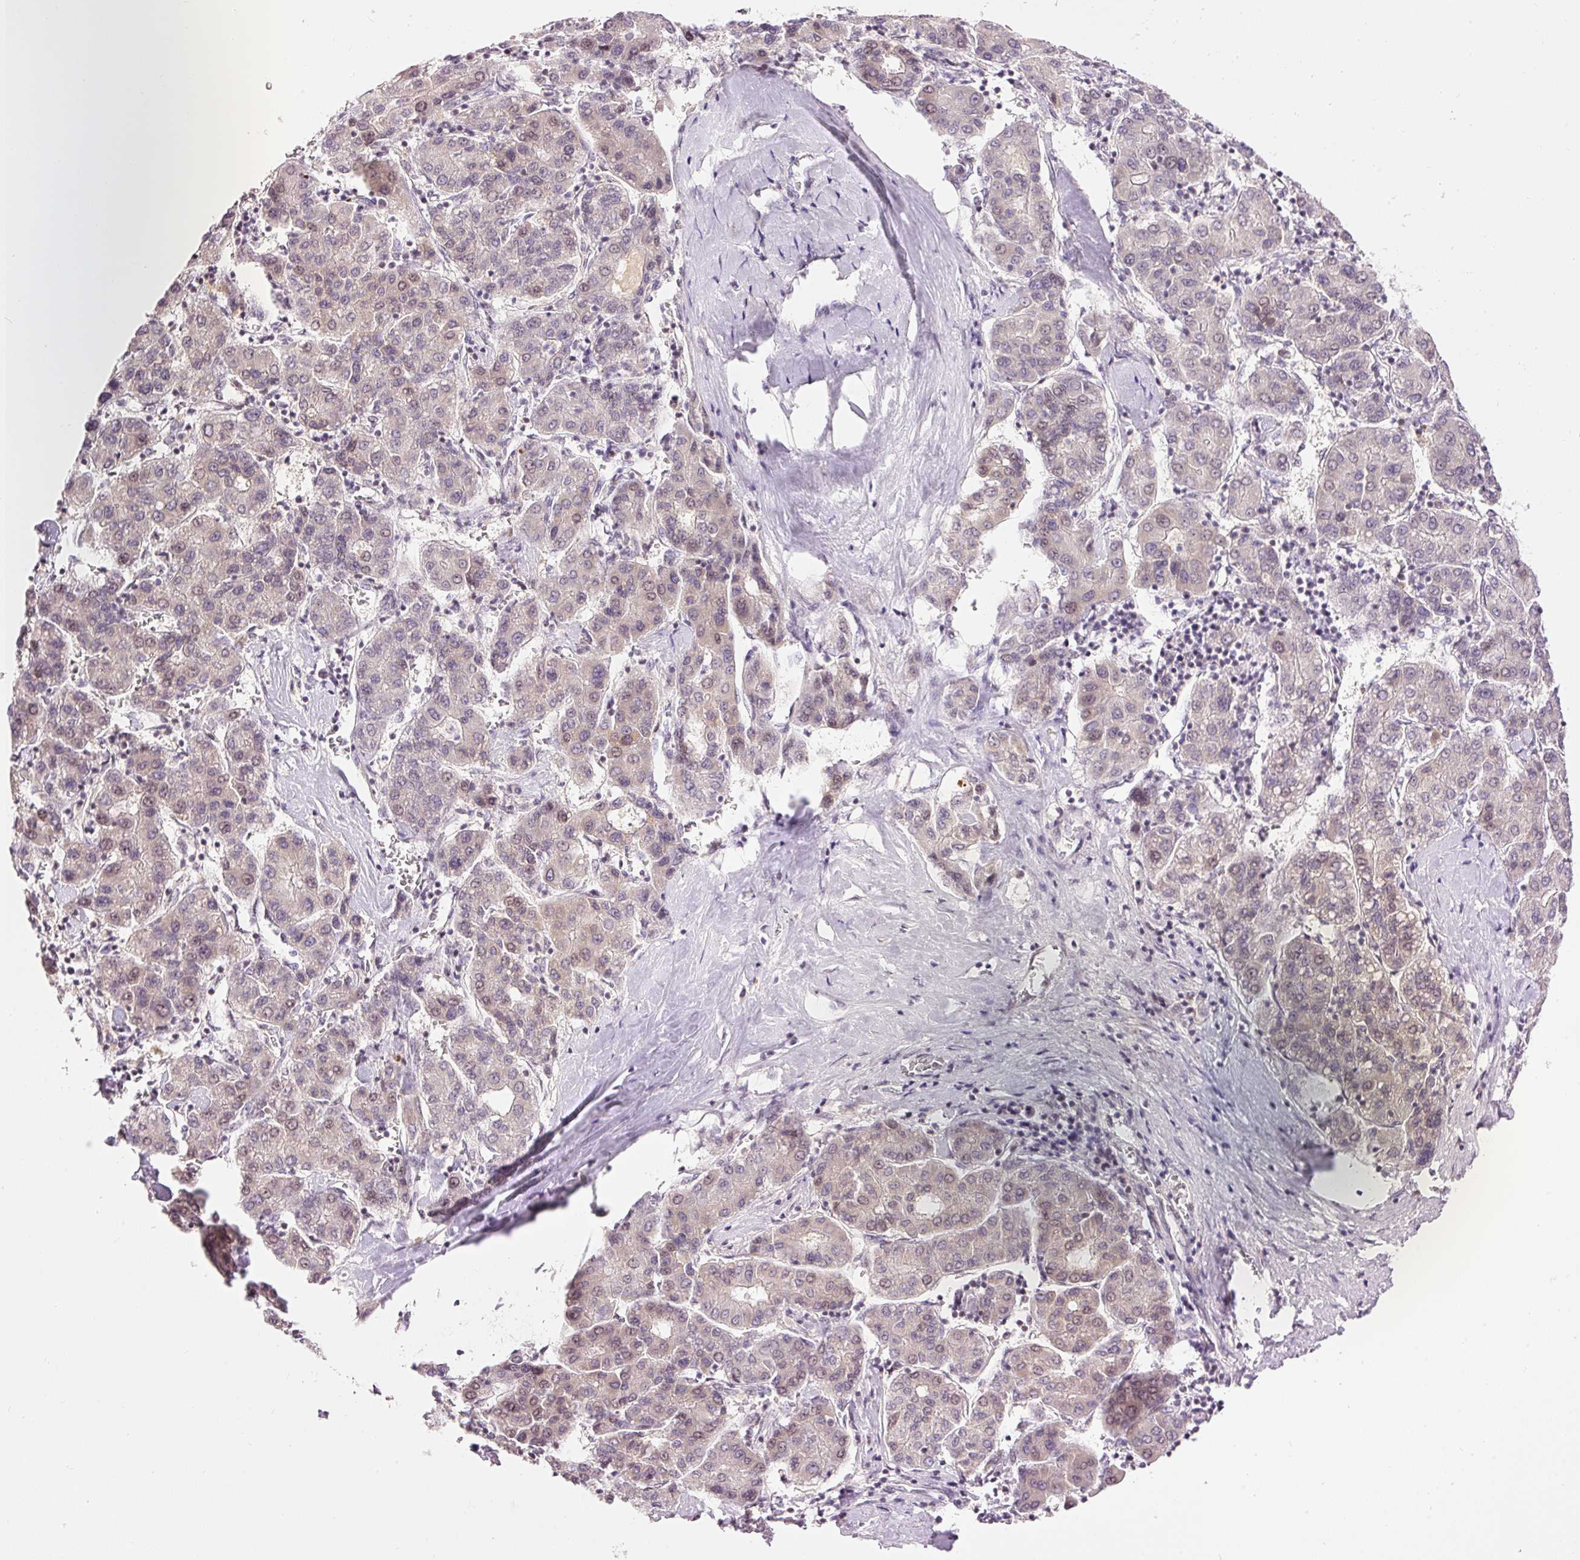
{"staining": {"intensity": "weak", "quantity": "<25%", "location": "nuclear"}, "tissue": "liver cancer", "cell_type": "Tumor cells", "image_type": "cancer", "snomed": [{"axis": "morphology", "description": "Carcinoma, Hepatocellular, NOS"}, {"axis": "topography", "description": "Liver"}], "caption": "This is a image of IHC staining of liver hepatocellular carcinoma, which shows no expression in tumor cells.", "gene": "ABHD11", "patient": {"sex": "male", "age": 65}}